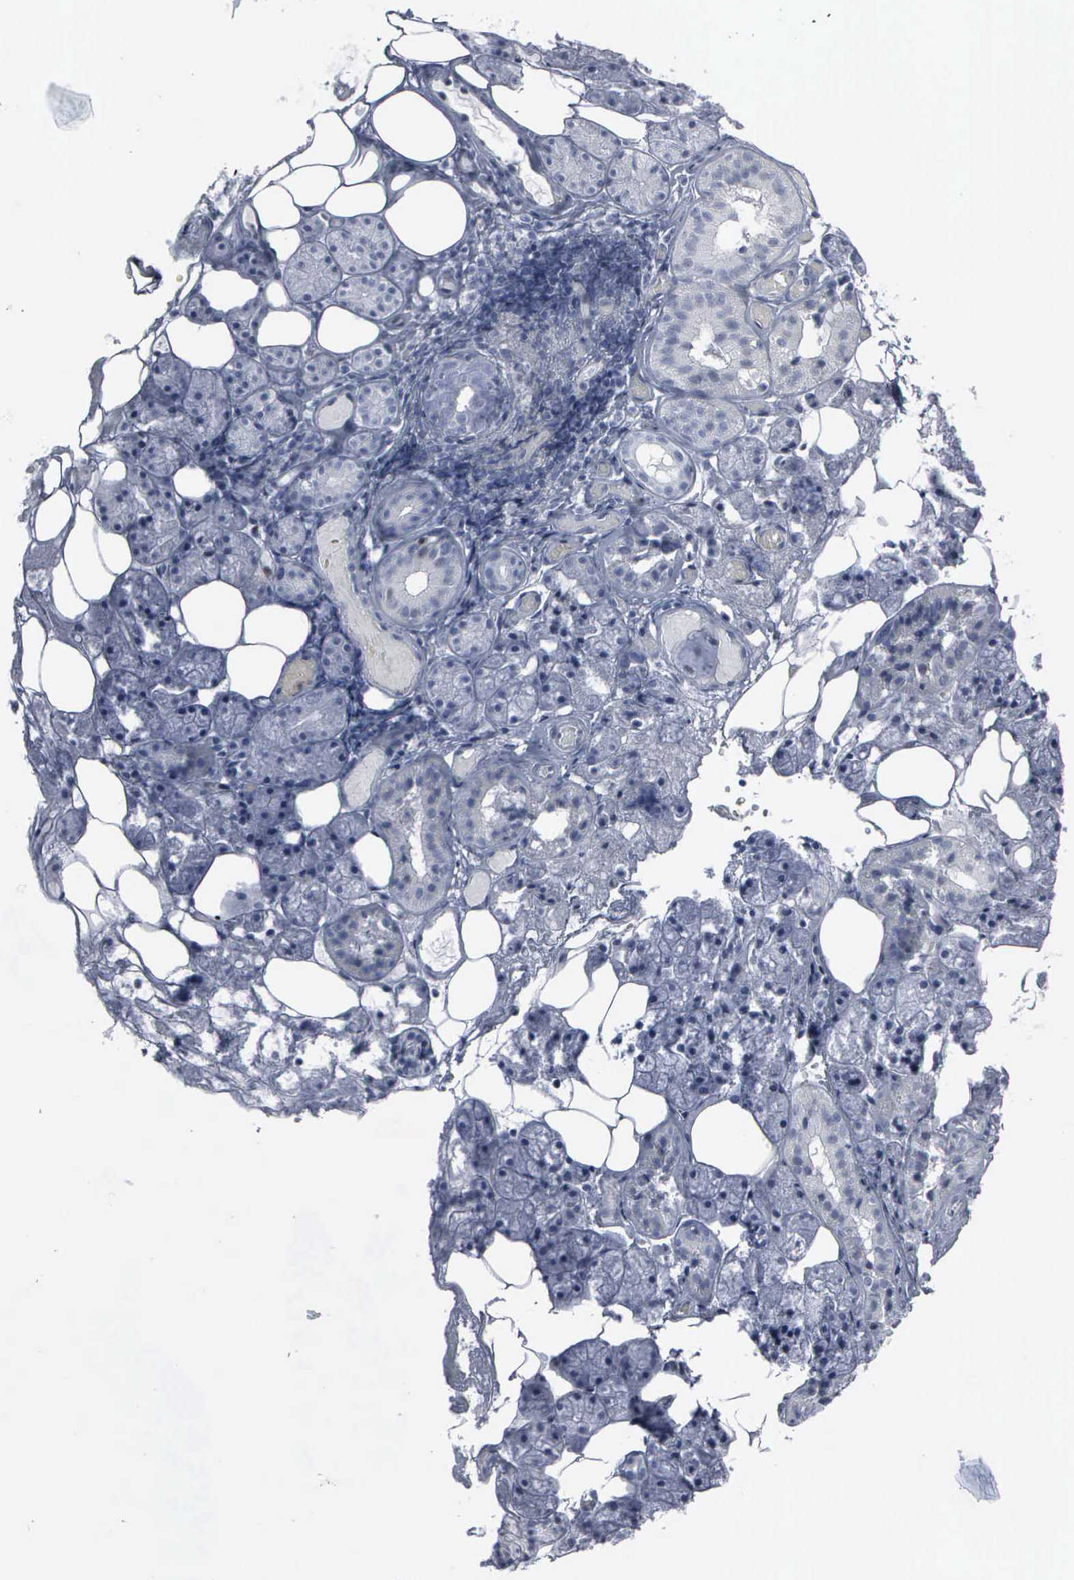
{"staining": {"intensity": "negative", "quantity": "none", "location": "none"}, "tissue": "salivary gland", "cell_type": "Glandular cells", "image_type": "normal", "snomed": [{"axis": "morphology", "description": "Normal tissue, NOS"}, {"axis": "topography", "description": "Salivary gland"}], "caption": "High magnification brightfield microscopy of benign salivary gland stained with DAB (brown) and counterstained with hematoxylin (blue): glandular cells show no significant positivity. (Stains: DAB (3,3'-diaminobenzidine) immunohistochemistry with hematoxylin counter stain, Microscopy: brightfield microscopy at high magnification).", "gene": "CCND3", "patient": {"sex": "female", "age": 55}}